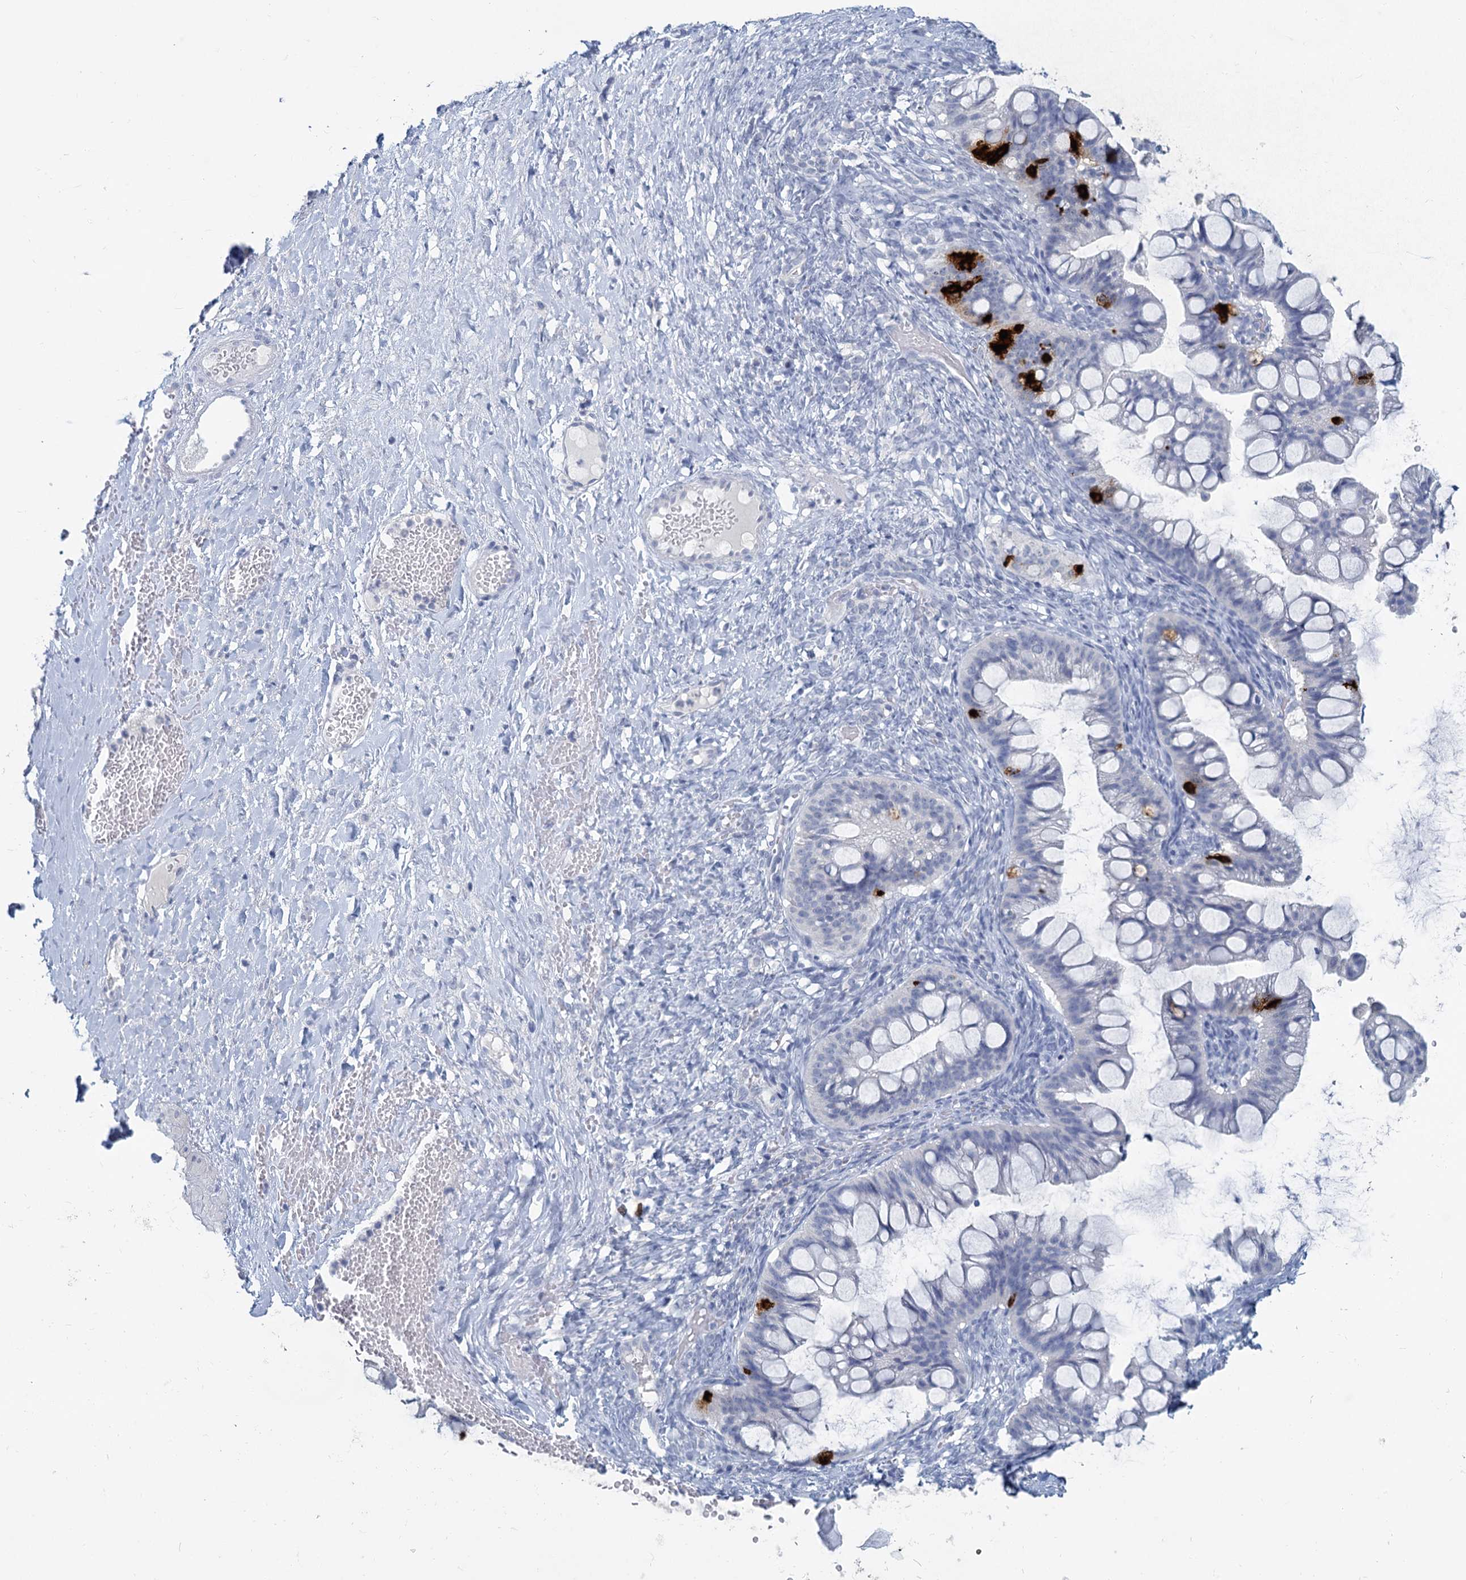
{"staining": {"intensity": "negative", "quantity": "none", "location": "none"}, "tissue": "ovarian cancer", "cell_type": "Tumor cells", "image_type": "cancer", "snomed": [{"axis": "morphology", "description": "Cystadenocarcinoma, mucinous, NOS"}, {"axis": "topography", "description": "Ovary"}], "caption": "IHC image of neoplastic tissue: human ovarian mucinous cystadenocarcinoma stained with DAB reveals no significant protein staining in tumor cells.", "gene": "CHGA", "patient": {"sex": "female", "age": 73}}